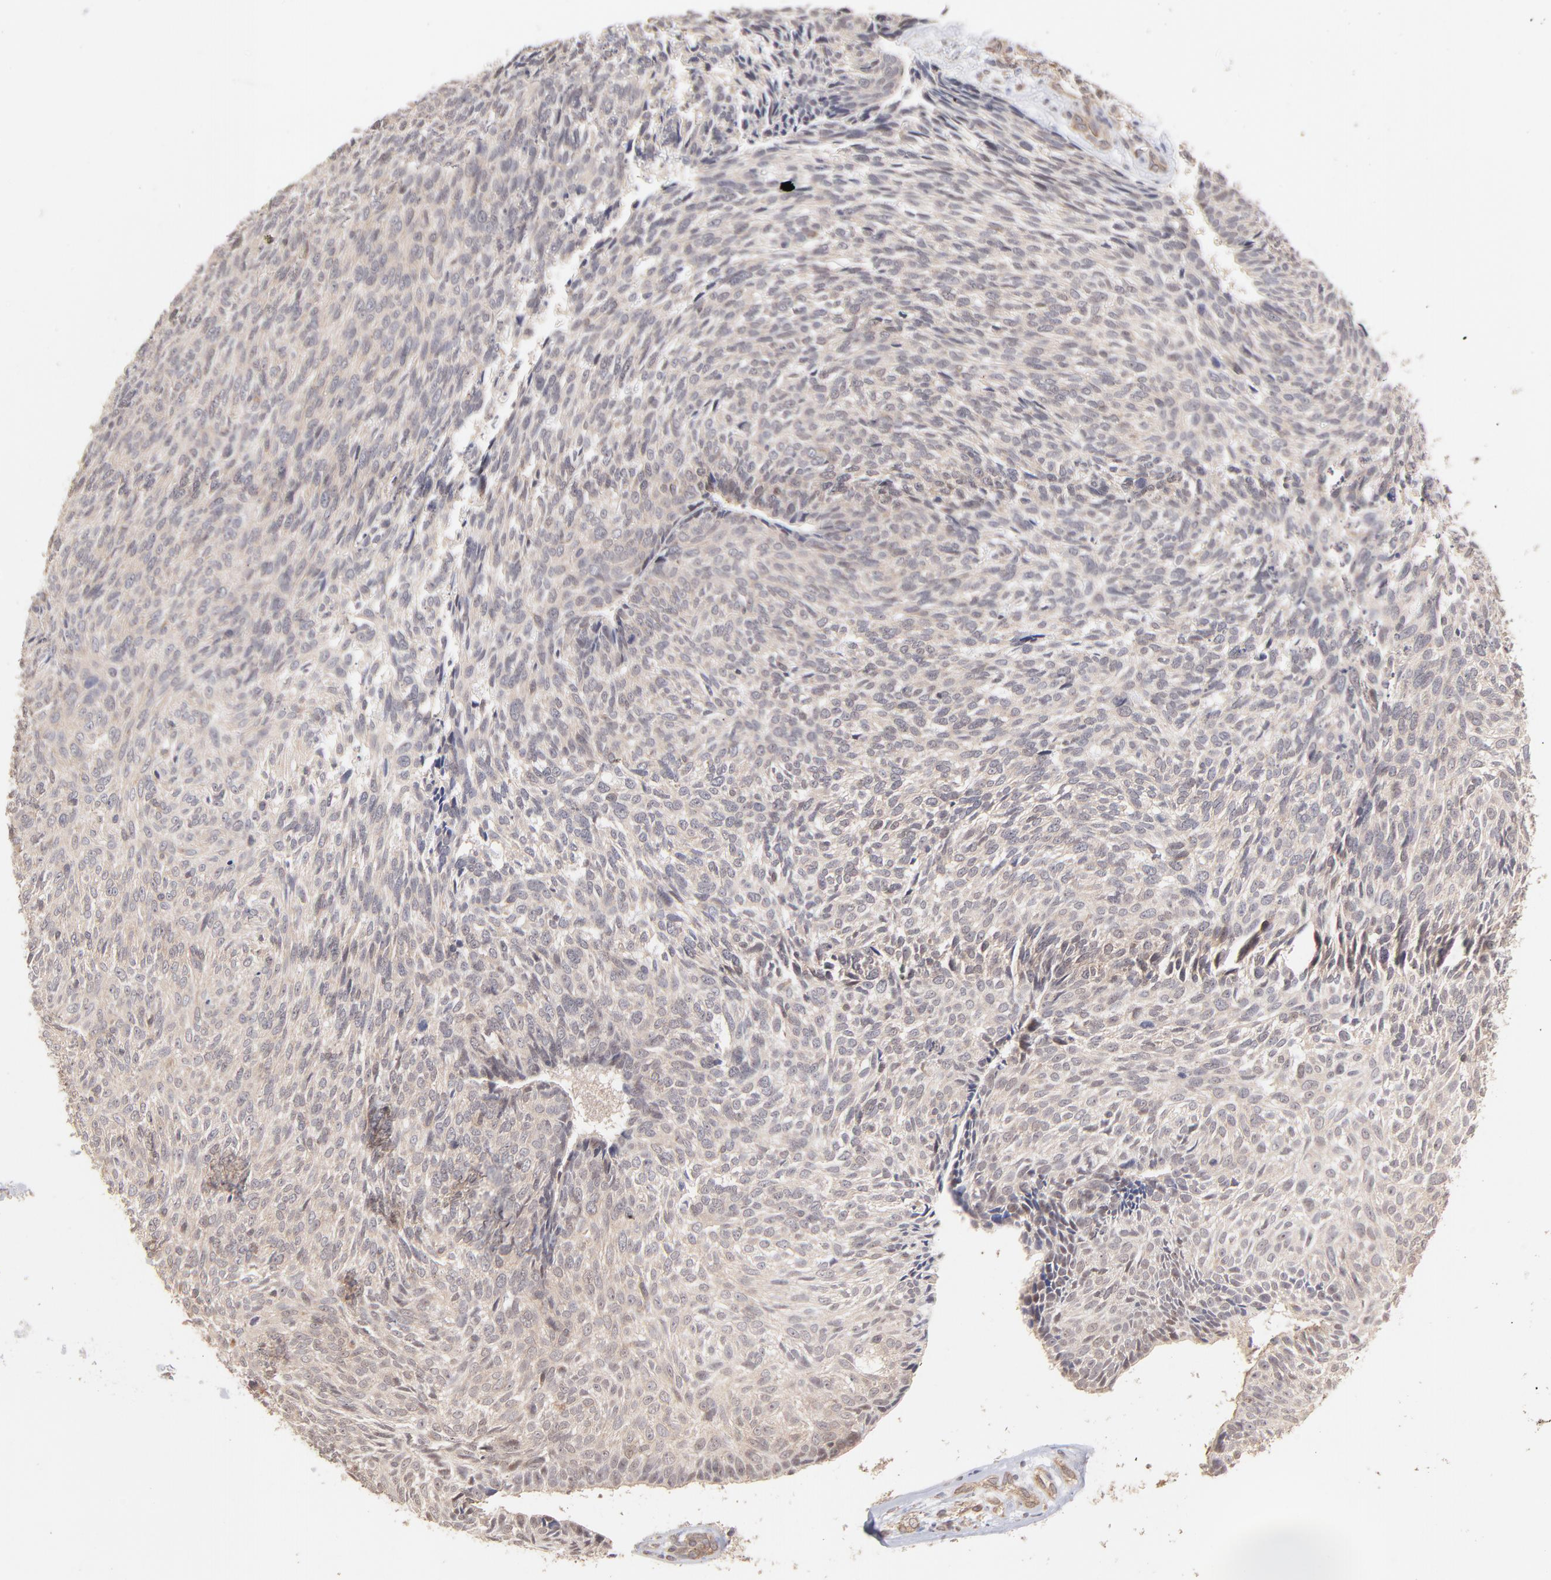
{"staining": {"intensity": "moderate", "quantity": ">75%", "location": "cytoplasmic/membranous"}, "tissue": "skin cancer", "cell_type": "Tumor cells", "image_type": "cancer", "snomed": [{"axis": "morphology", "description": "Basal cell carcinoma"}, {"axis": "topography", "description": "Skin"}], "caption": "An image of skin cancer stained for a protein reveals moderate cytoplasmic/membranous brown staining in tumor cells.", "gene": "STAP2", "patient": {"sex": "male", "age": 72}}